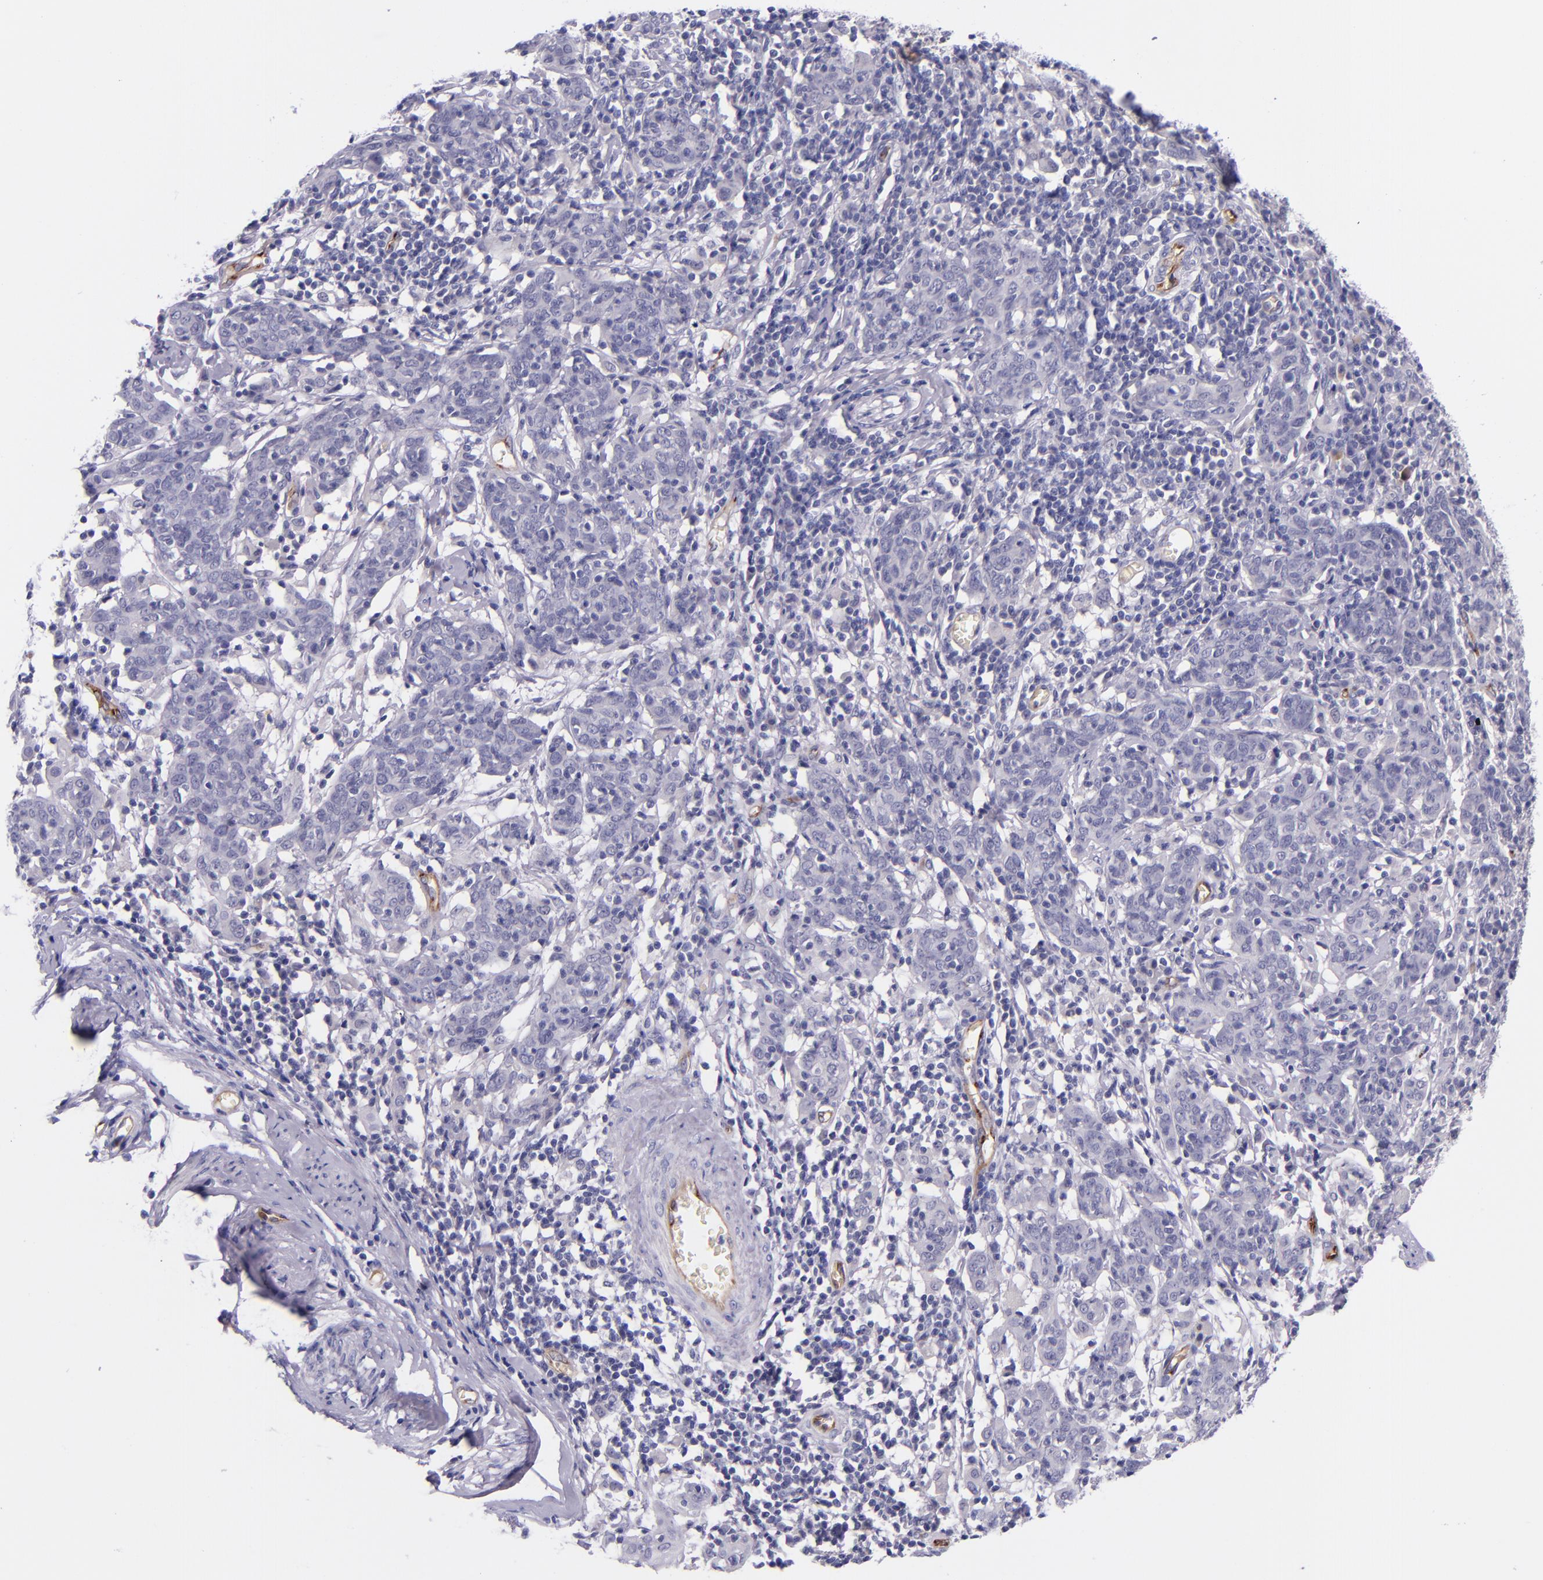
{"staining": {"intensity": "negative", "quantity": "none", "location": "none"}, "tissue": "cervical cancer", "cell_type": "Tumor cells", "image_type": "cancer", "snomed": [{"axis": "morphology", "description": "Normal tissue, NOS"}, {"axis": "morphology", "description": "Squamous cell carcinoma, NOS"}, {"axis": "topography", "description": "Cervix"}], "caption": "Immunohistochemistry image of cervical cancer (squamous cell carcinoma) stained for a protein (brown), which reveals no staining in tumor cells. Nuclei are stained in blue.", "gene": "NOS3", "patient": {"sex": "female", "age": 67}}